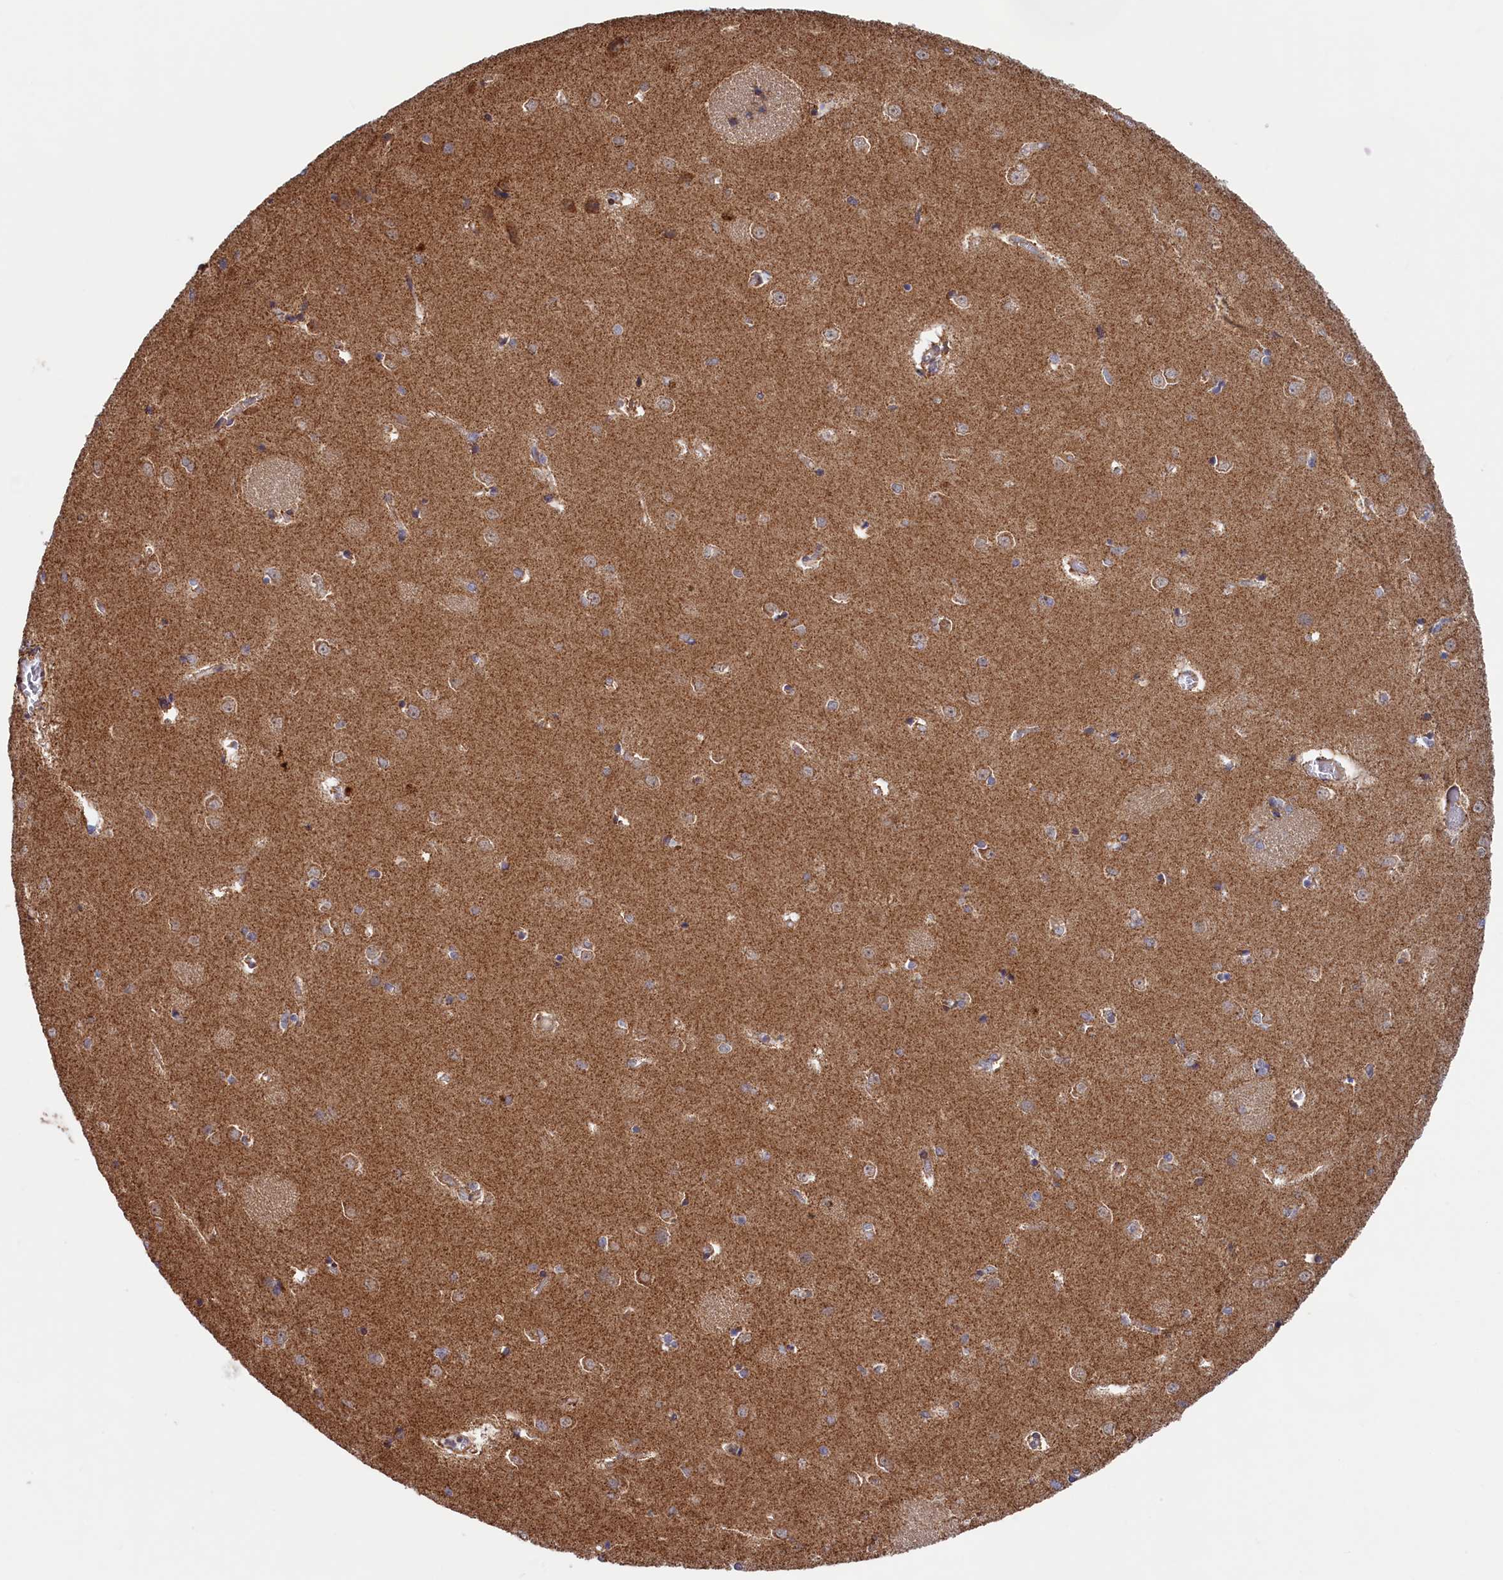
{"staining": {"intensity": "weak", "quantity": "<25%", "location": "cytoplasmic/membranous"}, "tissue": "caudate", "cell_type": "Glial cells", "image_type": "normal", "snomed": [{"axis": "morphology", "description": "Normal tissue, NOS"}, {"axis": "topography", "description": "Lateral ventricle wall"}], "caption": "This is an immunohistochemistry (IHC) image of benign caudate. There is no expression in glial cells.", "gene": "DUS3L", "patient": {"sex": "male", "age": 37}}